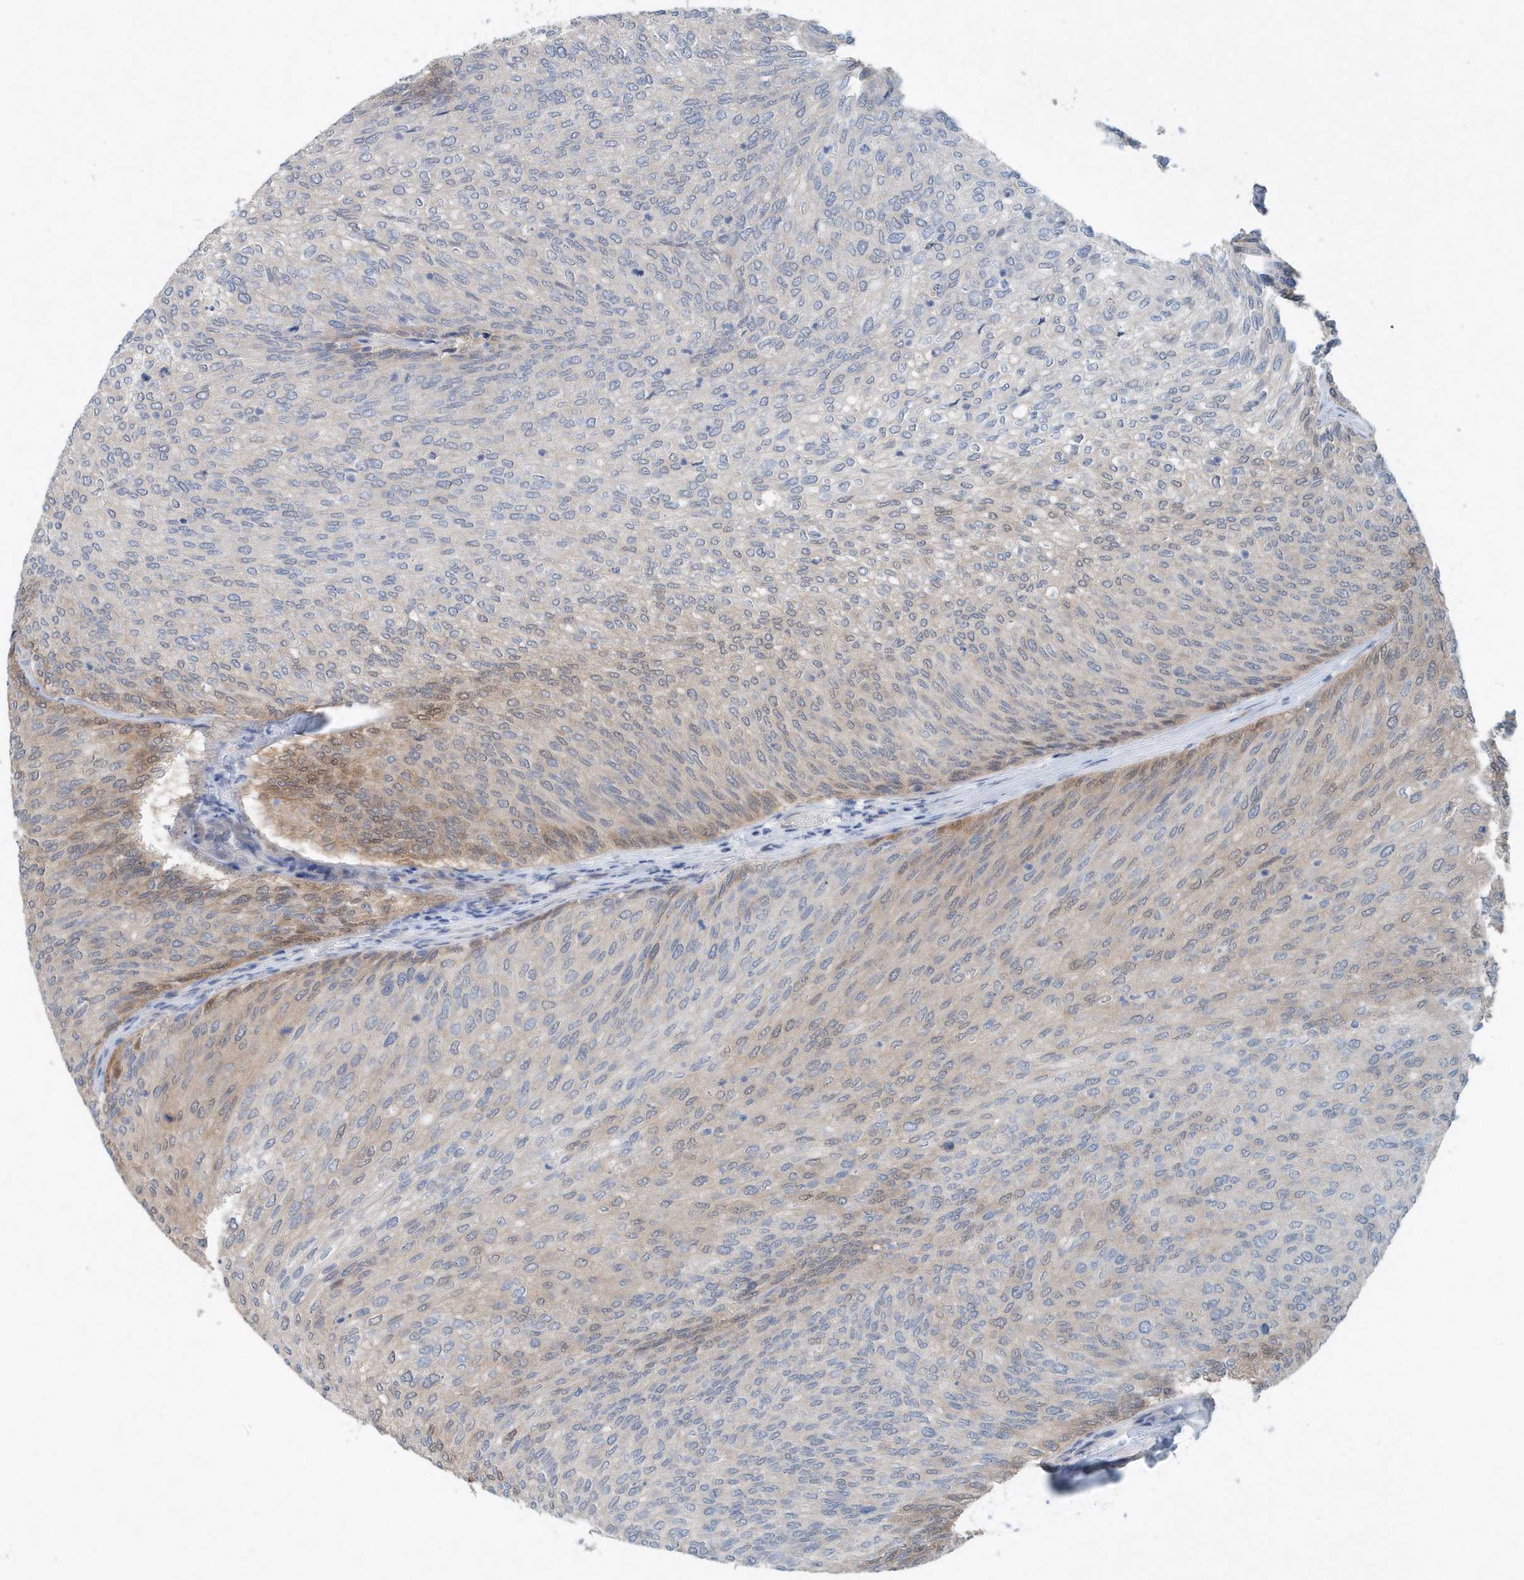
{"staining": {"intensity": "weak", "quantity": "<25%", "location": "cytoplasmic/membranous,nuclear"}, "tissue": "urothelial cancer", "cell_type": "Tumor cells", "image_type": "cancer", "snomed": [{"axis": "morphology", "description": "Urothelial carcinoma, Low grade"}, {"axis": "topography", "description": "Urinary bladder"}], "caption": "IHC image of human urothelial cancer stained for a protein (brown), which reveals no expression in tumor cells.", "gene": "PFN2", "patient": {"sex": "female", "age": 79}}